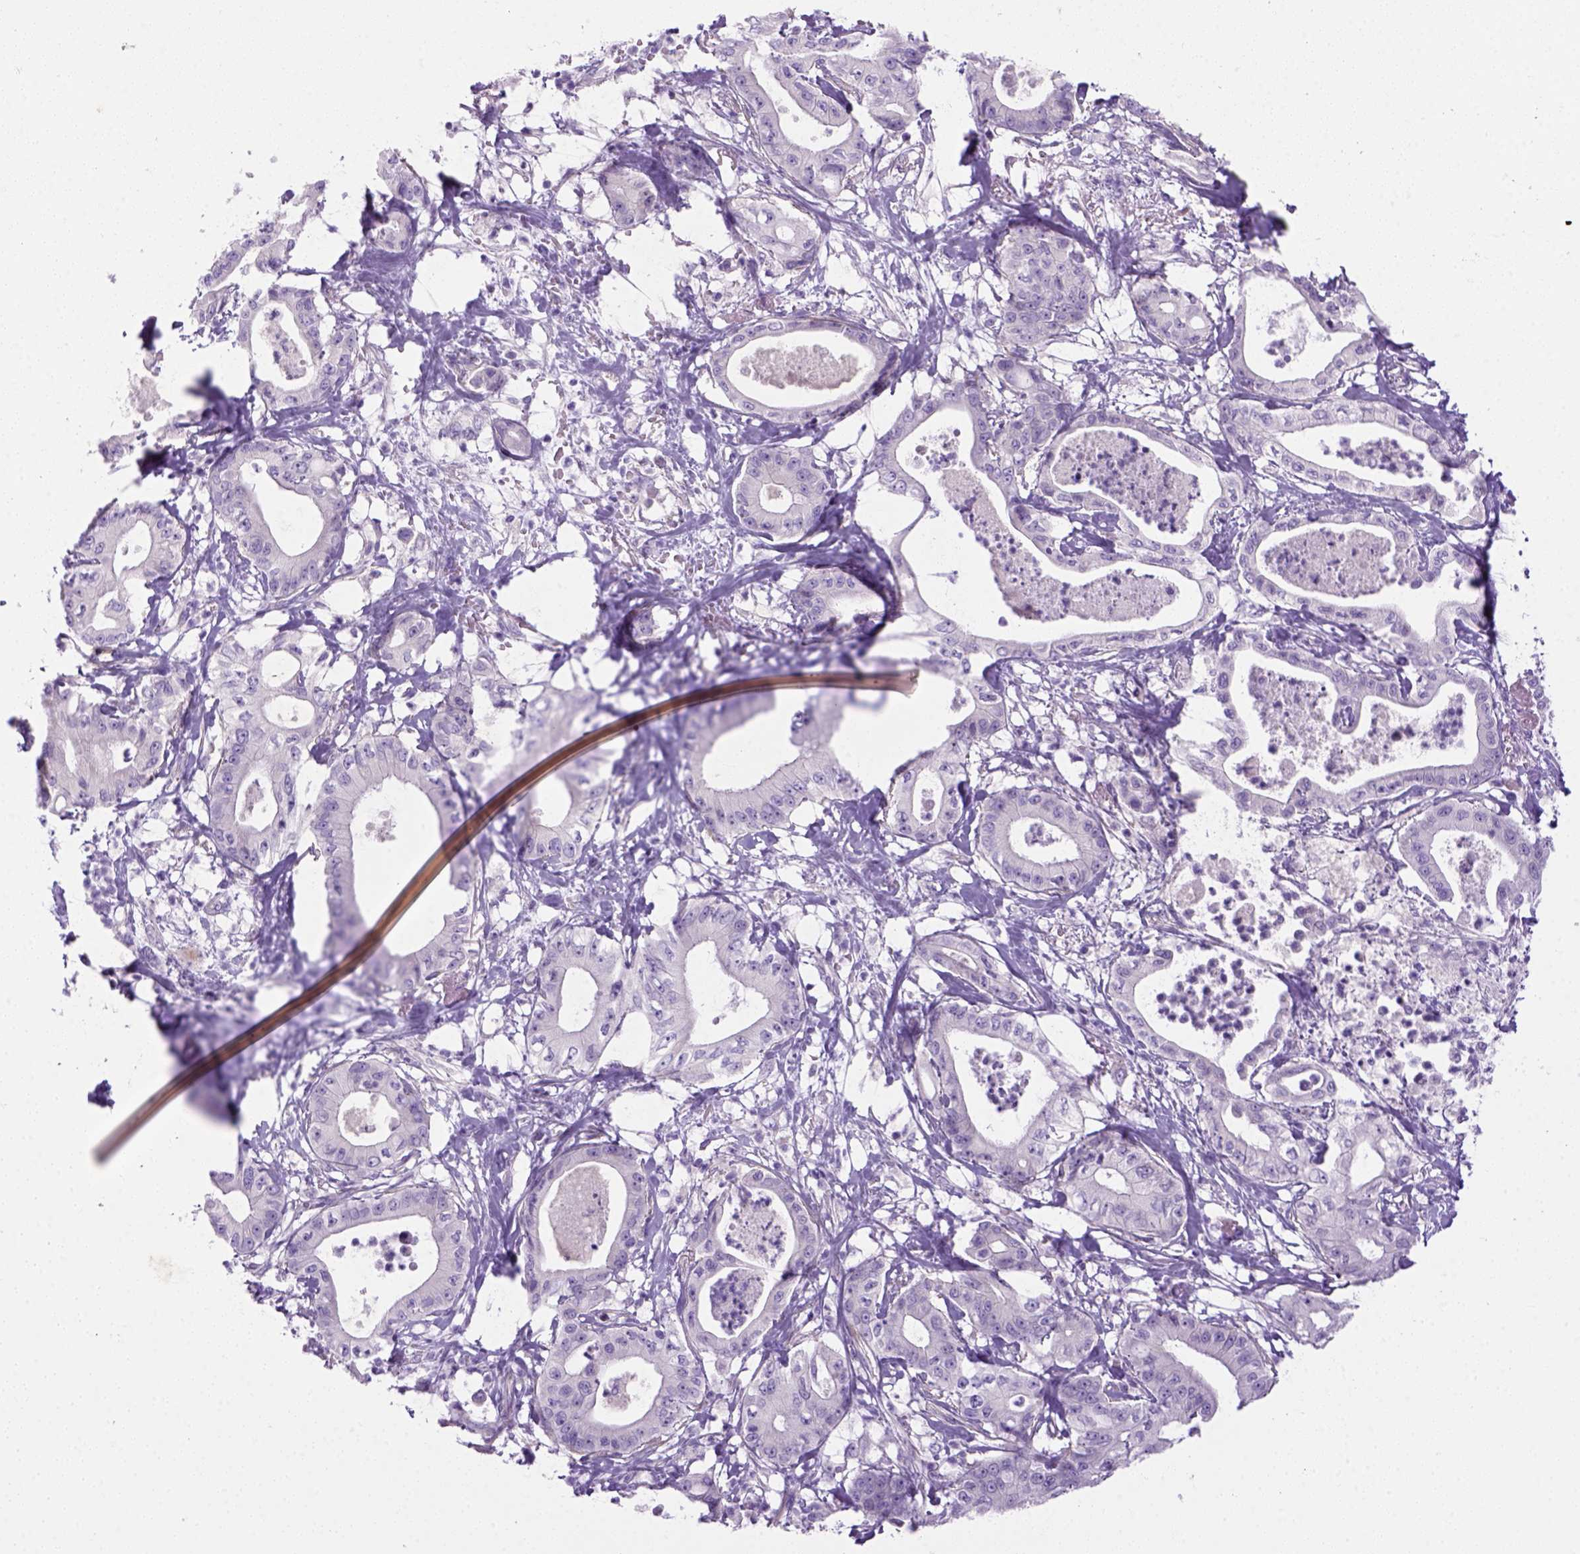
{"staining": {"intensity": "negative", "quantity": "none", "location": "none"}, "tissue": "pancreatic cancer", "cell_type": "Tumor cells", "image_type": "cancer", "snomed": [{"axis": "morphology", "description": "Adenocarcinoma, NOS"}, {"axis": "topography", "description": "Pancreas"}], "caption": "The immunohistochemistry image has no significant staining in tumor cells of pancreatic cancer tissue. (Stains: DAB immunohistochemistry with hematoxylin counter stain, Microscopy: brightfield microscopy at high magnification).", "gene": "DNAH11", "patient": {"sex": "male", "age": 71}}